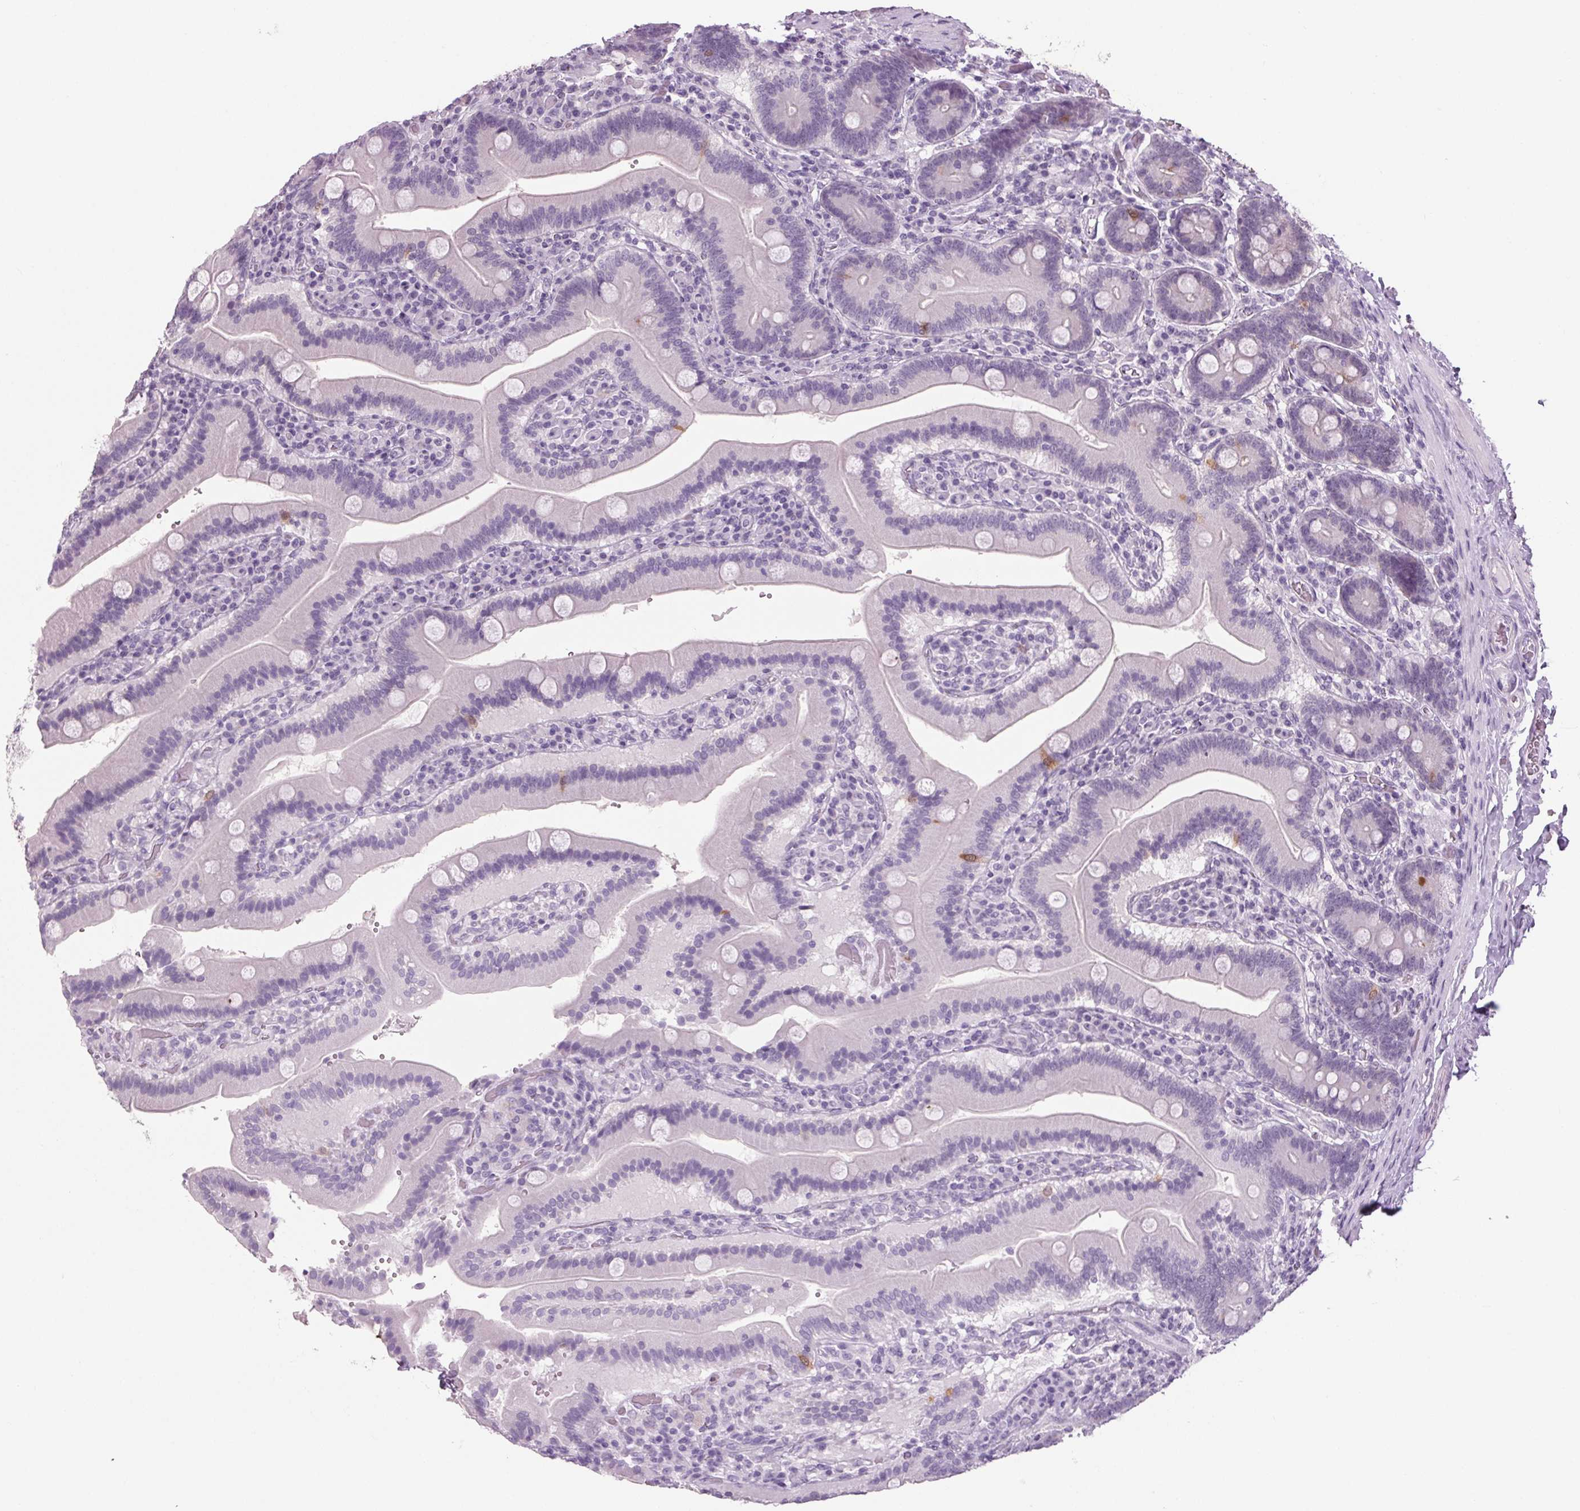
{"staining": {"intensity": "moderate", "quantity": "<25%", "location": "cytoplasmic/membranous"}, "tissue": "duodenum", "cell_type": "Glandular cells", "image_type": "normal", "snomed": [{"axis": "morphology", "description": "Normal tissue, NOS"}, {"axis": "topography", "description": "Duodenum"}], "caption": "Immunohistochemical staining of normal human duodenum displays <25% levels of moderate cytoplasmic/membranous protein positivity in approximately <25% of glandular cells.", "gene": "PPP1R1A", "patient": {"sex": "female", "age": 62}}